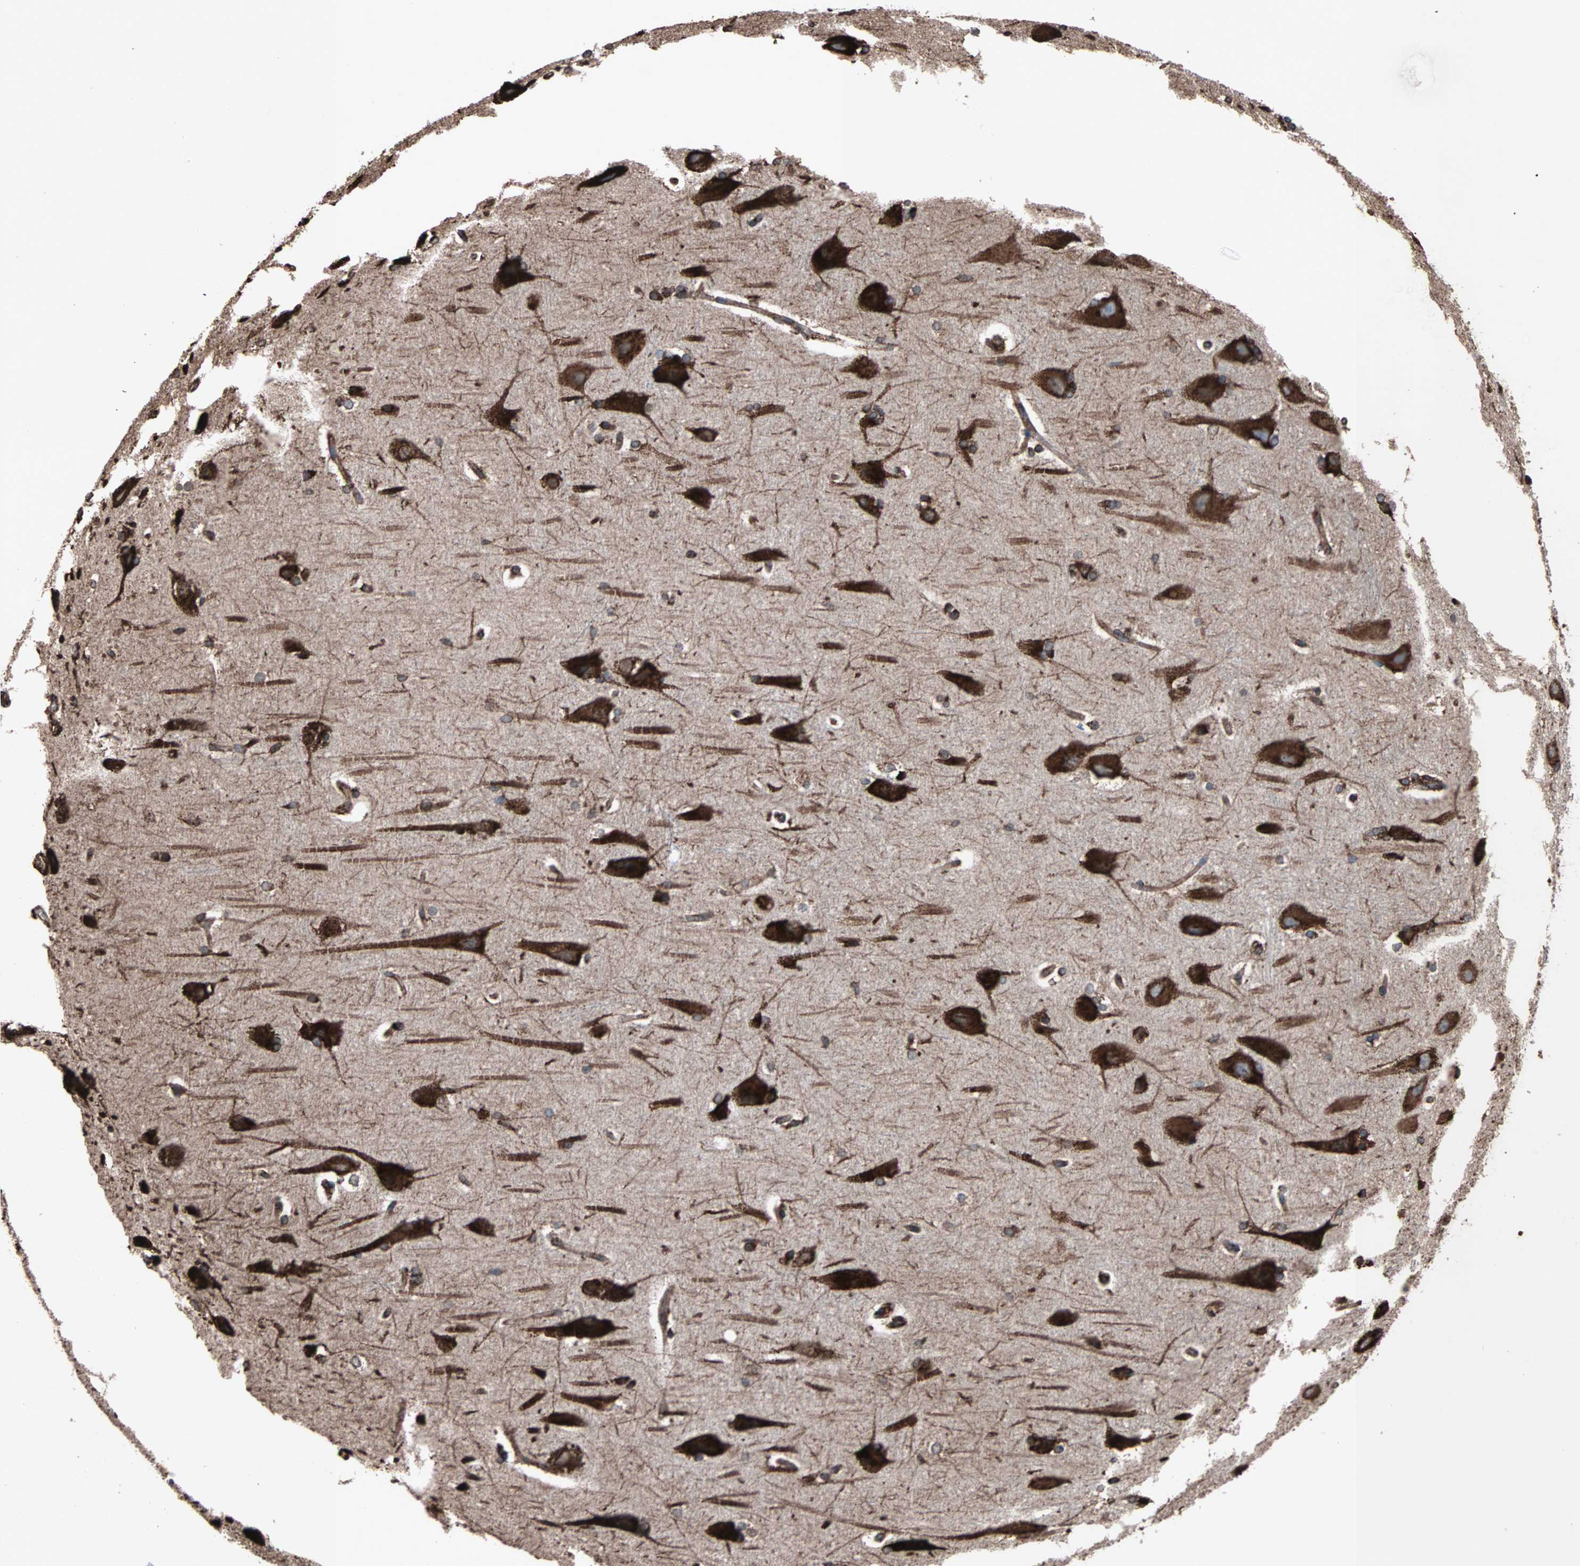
{"staining": {"intensity": "strong", "quantity": ">75%", "location": "cytoplasmic/membranous"}, "tissue": "hippocampus", "cell_type": "Glial cells", "image_type": "normal", "snomed": [{"axis": "morphology", "description": "Normal tissue, NOS"}, {"axis": "topography", "description": "Hippocampus"}], "caption": "A high amount of strong cytoplasmic/membranous staining is appreciated in about >75% of glial cells in normal hippocampus.", "gene": "HSP90B1", "patient": {"sex": "female", "age": 19}}